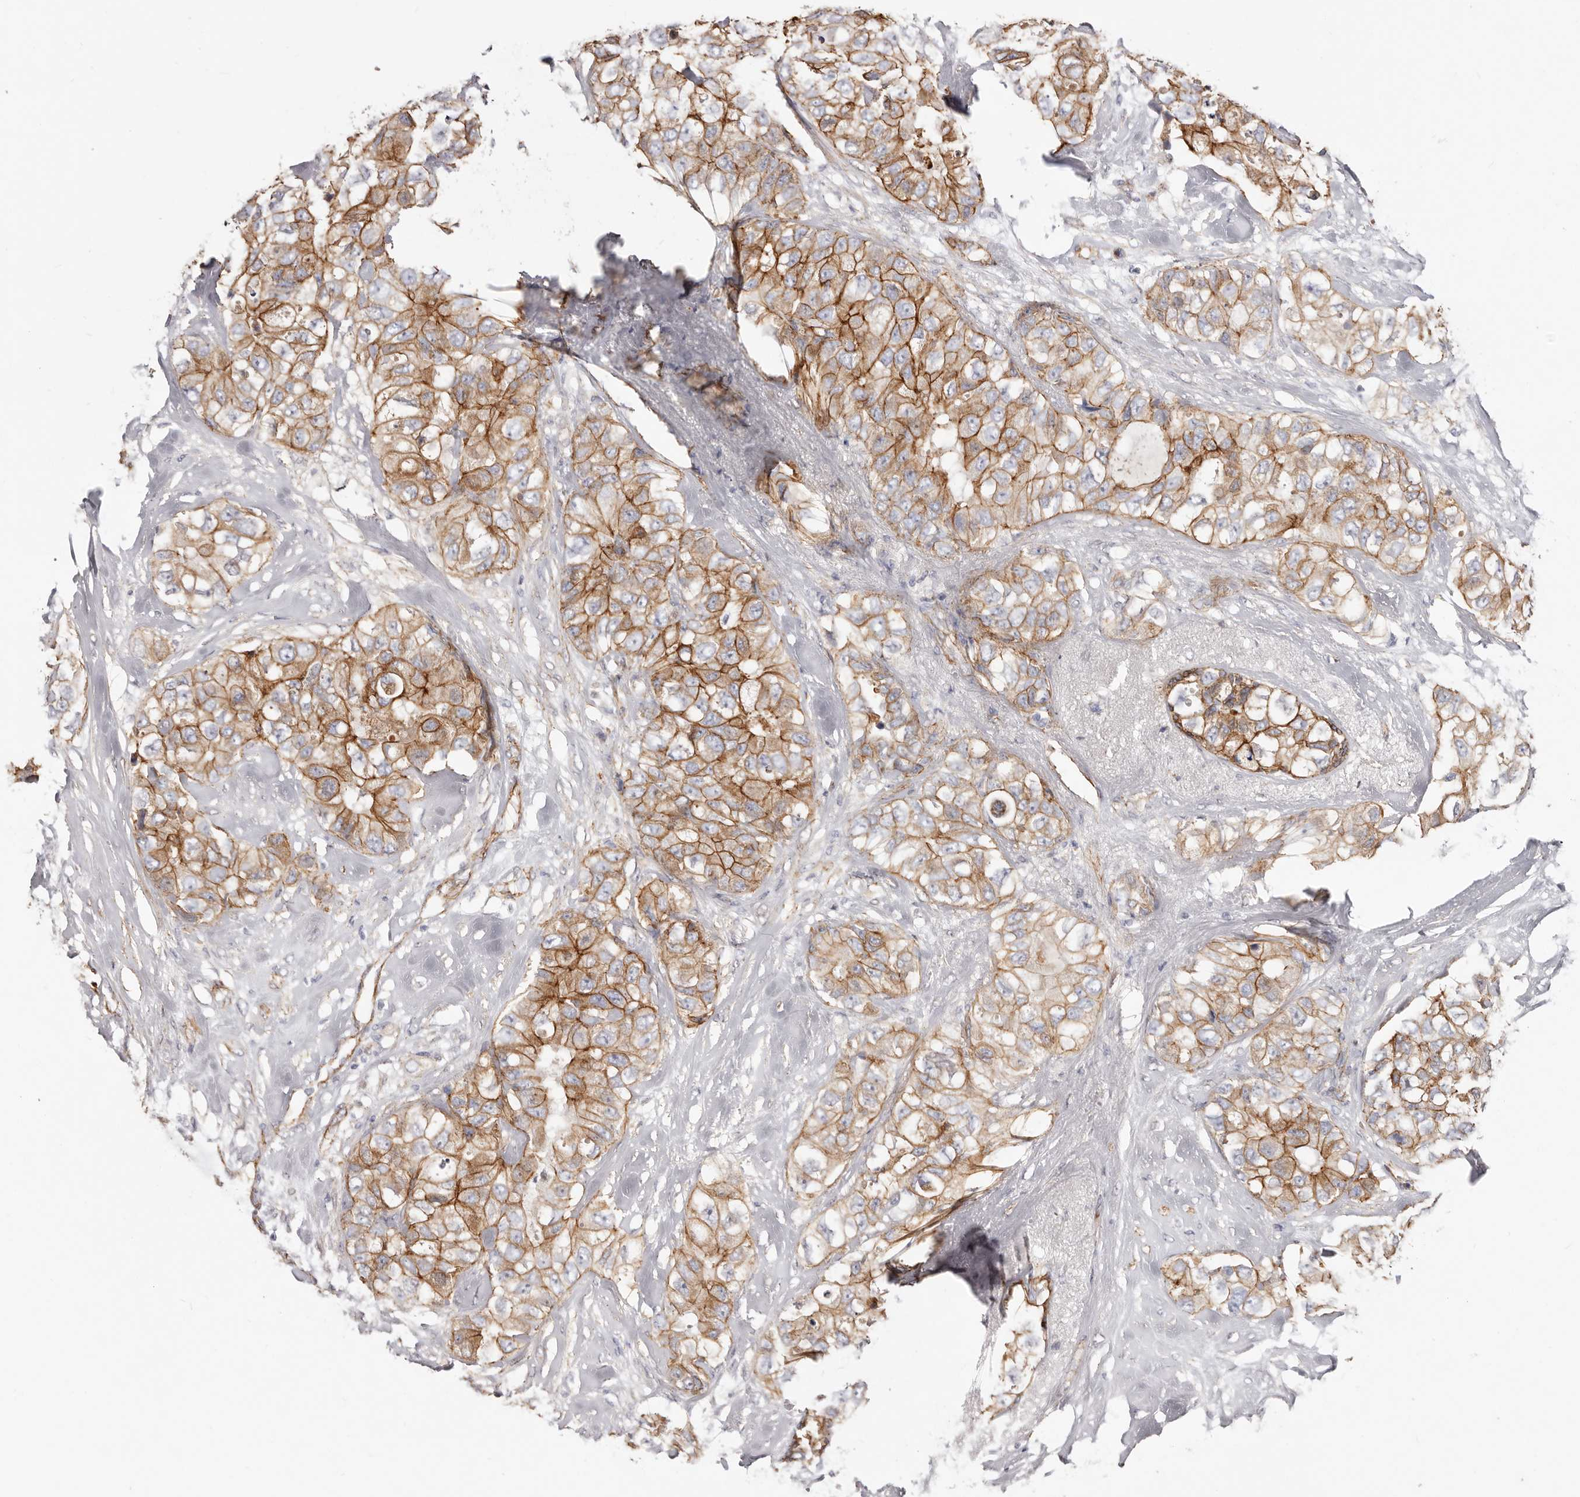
{"staining": {"intensity": "strong", "quantity": ">75%", "location": "cytoplasmic/membranous"}, "tissue": "breast cancer", "cell_type": "Tumor cells", "image_type": "cancer", "snomed": [{"axis": "morphology", "description": "Duct carcinoma"}, {"axis": "topography", "description": "Breast"}], "caption": "Brown immunohistochemical staining in human breast cancer displays strong cytoplasmic/membranous expression in about >75% of tumor cells.", "gene": "CTNNB1", "patient": {"sex": "female", "age": 62}}